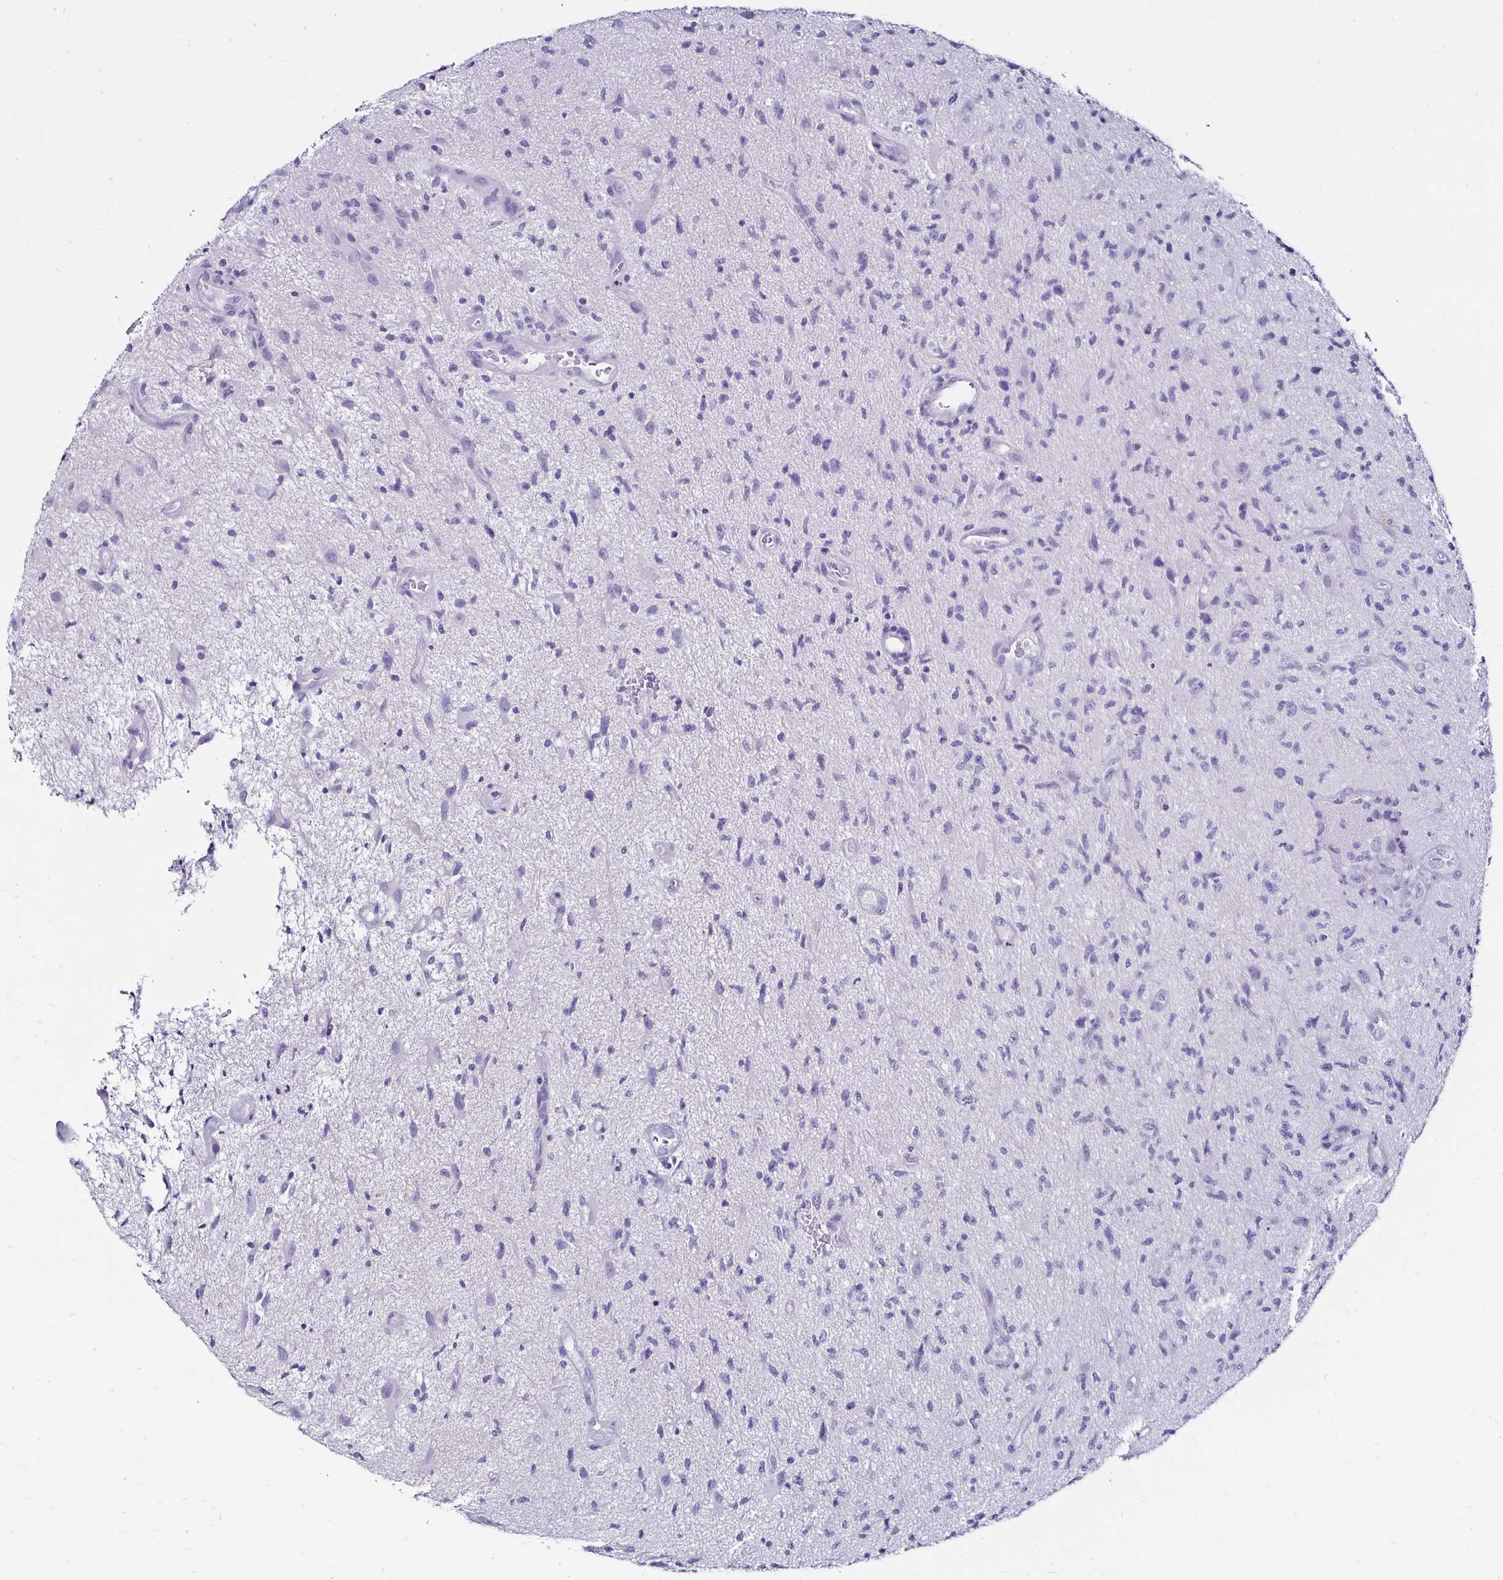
{"staining": {"intensity": "negative", "quantity": "none", "location": "none"}, "tissue": "glioma", "cell_type": "Tumor cells", "image_type": "cancer", "snomed": [{"axis": "morphology", "description": "Glioma, malignant, High grade"}, {"axis": "topography", "description": "Brain"}], "caption": "The photomicrograph displays no significant positivity in tumor cells of malignant glioma (high-grade). Nuclei are stained in blue.", "gene": "KCNT1", "patient": {"sex": "male", "age": 67}}